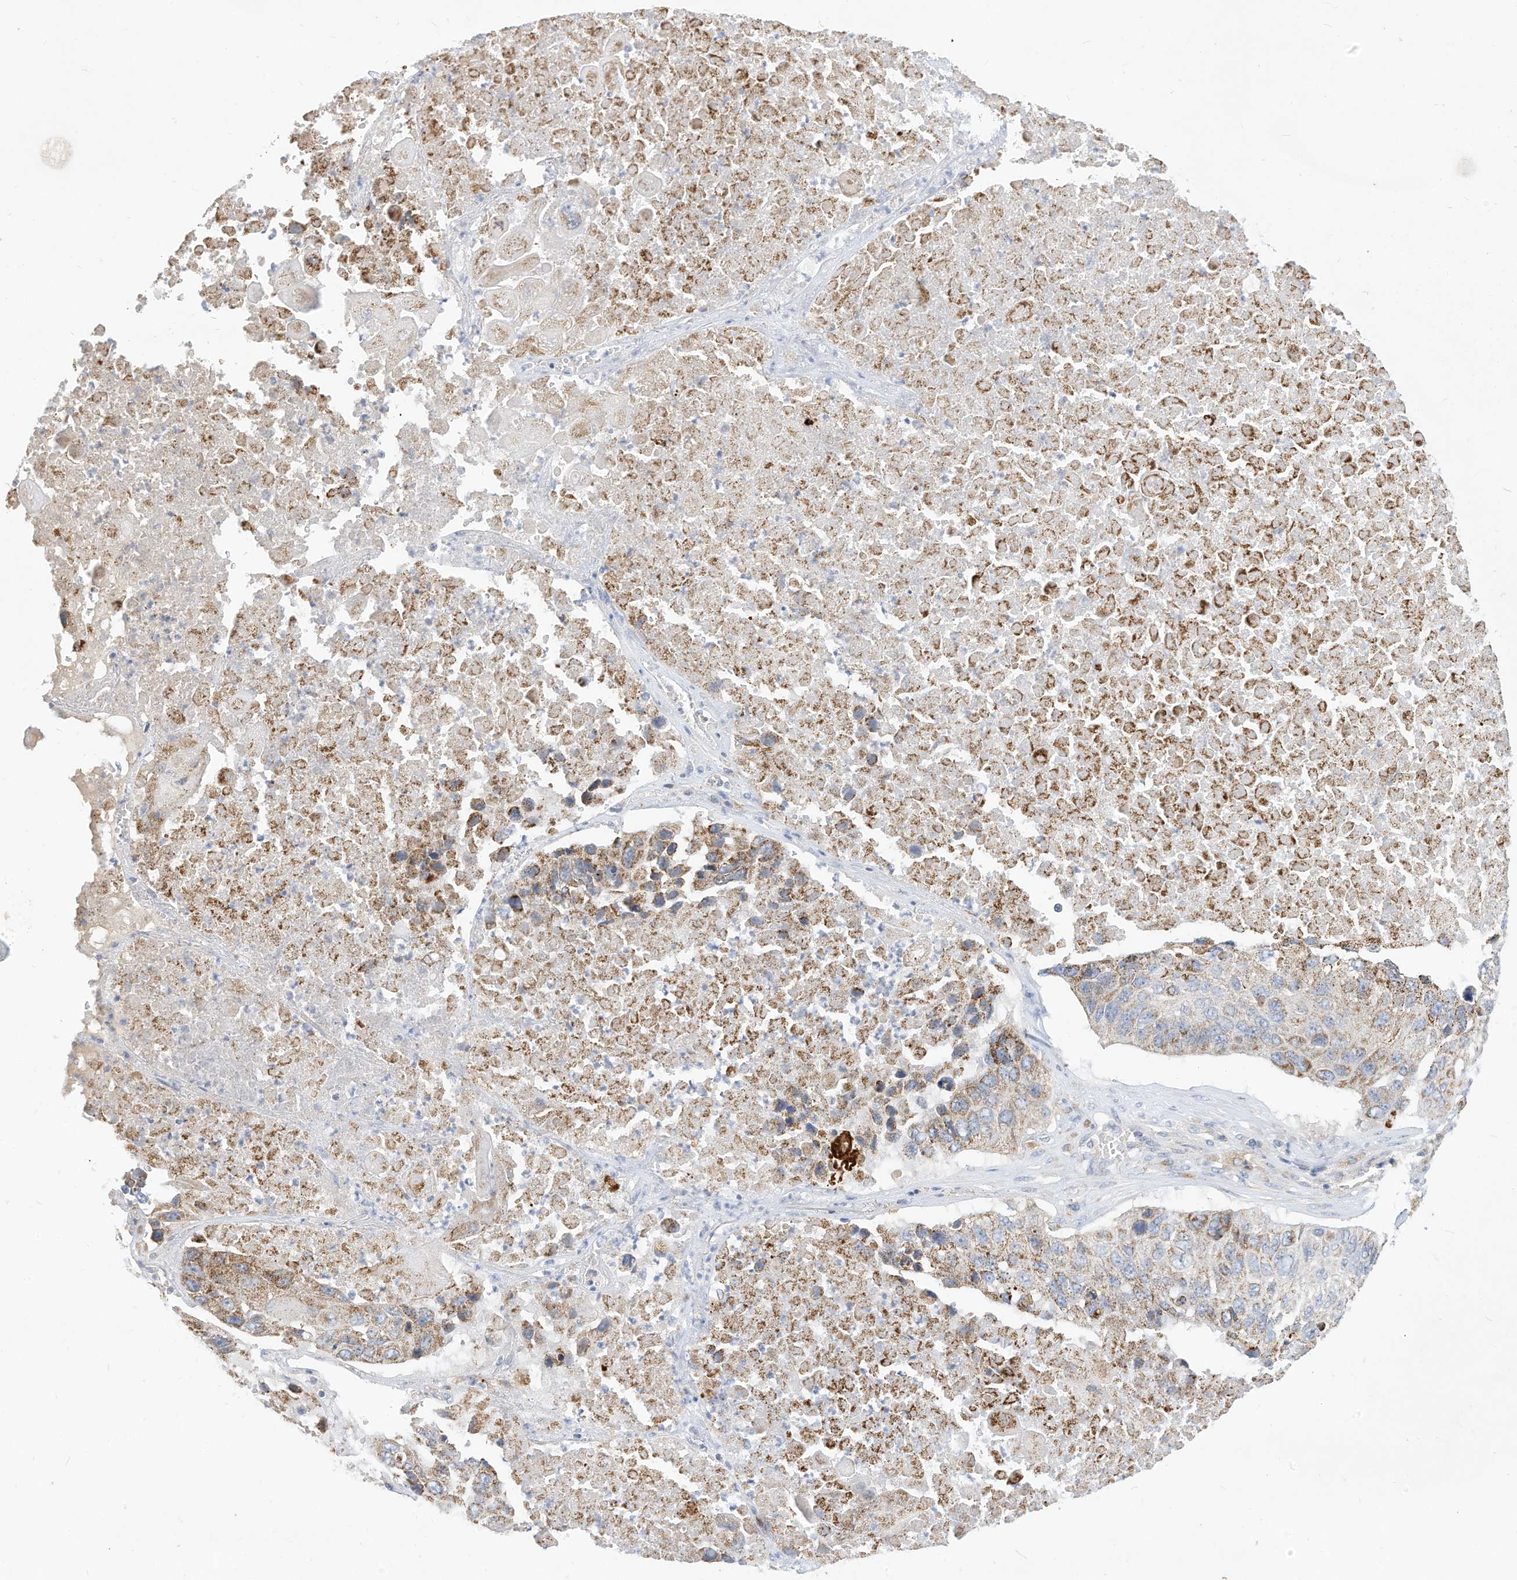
{"staining": {"intensity": "moderate", "quantity": "25%-75%", "location": "cytoplasmic/membranous"}, "tissue": "lung cancer", "cell_type": "Tumor cells", "image_type": "cancer", "snomed": [{"axis": "morphology", "description": "Squamous cell carcinoma, NOS"}, {"axis": "topography", "description": "Lung"}], "caption": "Approximately 25%-75% of tumor cells in human lung cancer (squamous cell carcinoma) show moderate cytoplasmic/membranous protein expression as visualized by brown immunohistochemical staining.", "gene": "RHOH", "patient": {"sex": "male", "age": 61}}